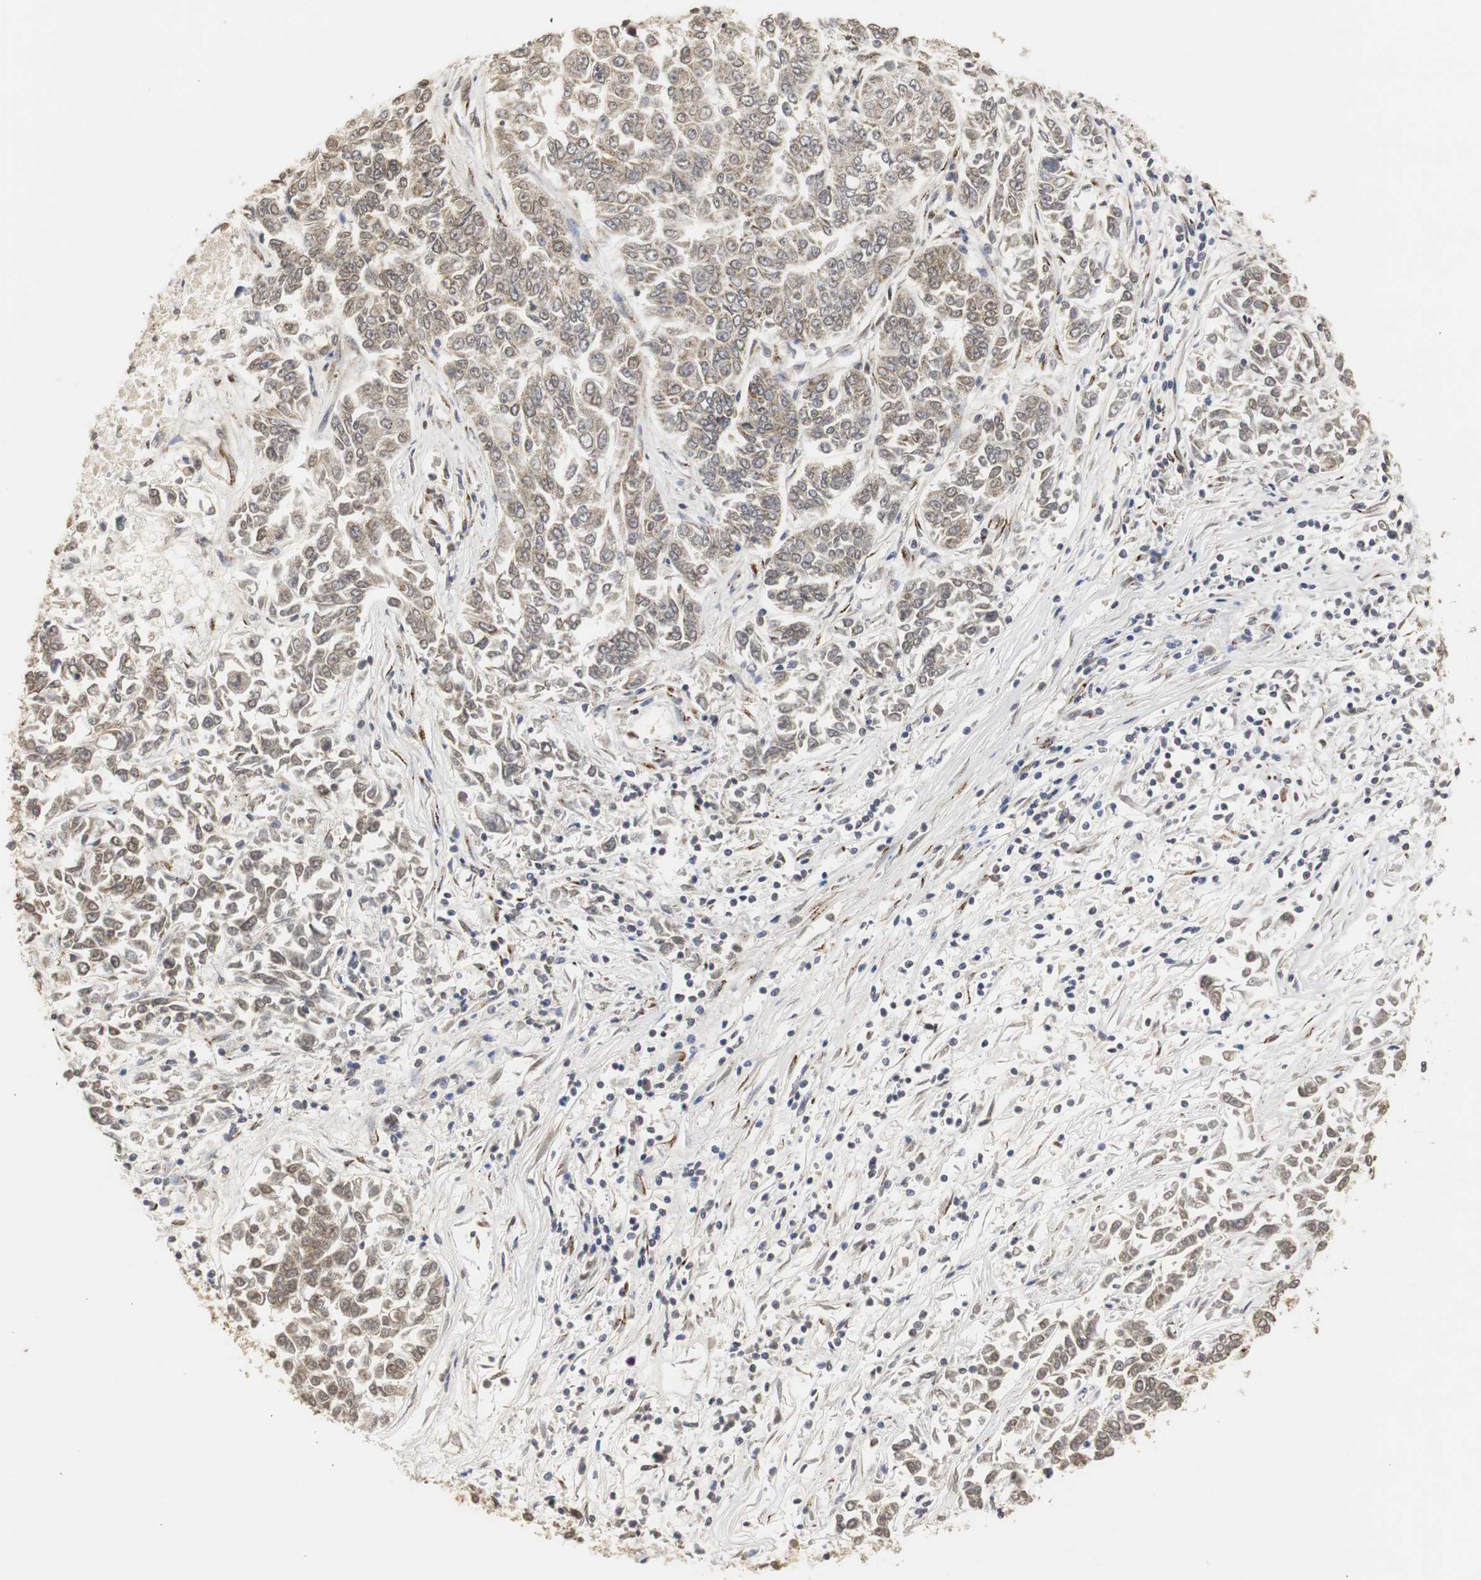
{"staining": {"intensity": "weak", "quantity": "25%-75%", "location": "cytoplasmic/membranous"}, "tissue": "lung cancer", "cell_type": "Tumor cells", "image_type": "cancer", "snomed": [{"axis": "morphology", "description": "Adenocarcinoma, NOS"}, {"axis": "topography", "description": "Lung"}], "caption": "High-power microscopy captured an IHC micrograph of adenocarcinoma (lung), revealing weak cytoplasmic/membranous staining in about 25%-75% of tumor cells.", "gene": "HSD17B10", "patient": {"sex": "male", "age": 84}}